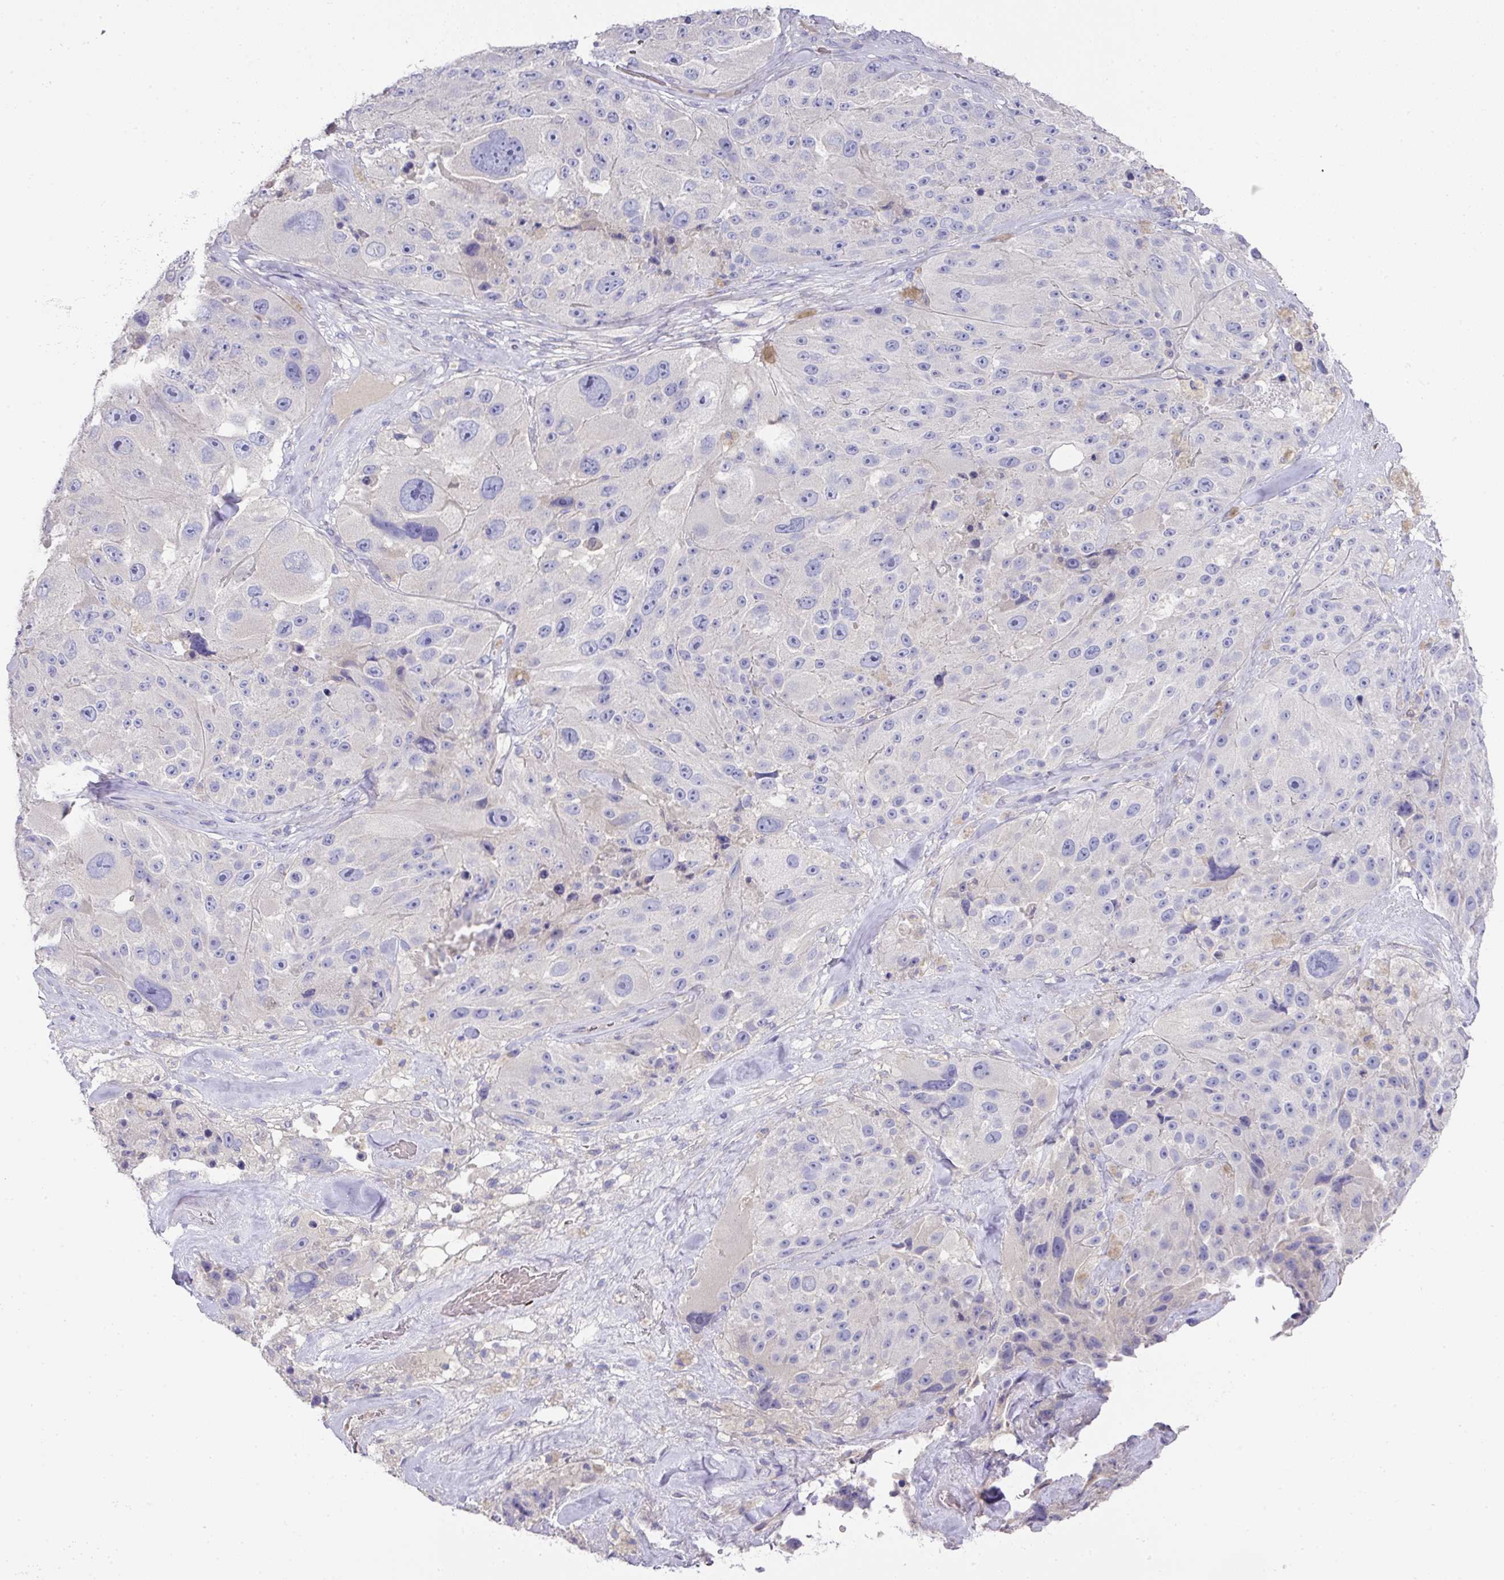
{"staining": {"intensity": "negative", "quantity": "none", "location": "none"}, "tissue": "melanoma", "cell_type": "Tumor cells", "image_type": "cancer", "snomed": [{"axis": "morphology", "description": "Malignant melanoma, Metastatic site"}, {"axis": "topography", "description": "Lymph node"}], "caption": "Immunohistochemical staining of melanoma exhibits no significant expression in tumor cells.", "gene": "TARM1", "patient": {"sex": "male", "age": 62}}